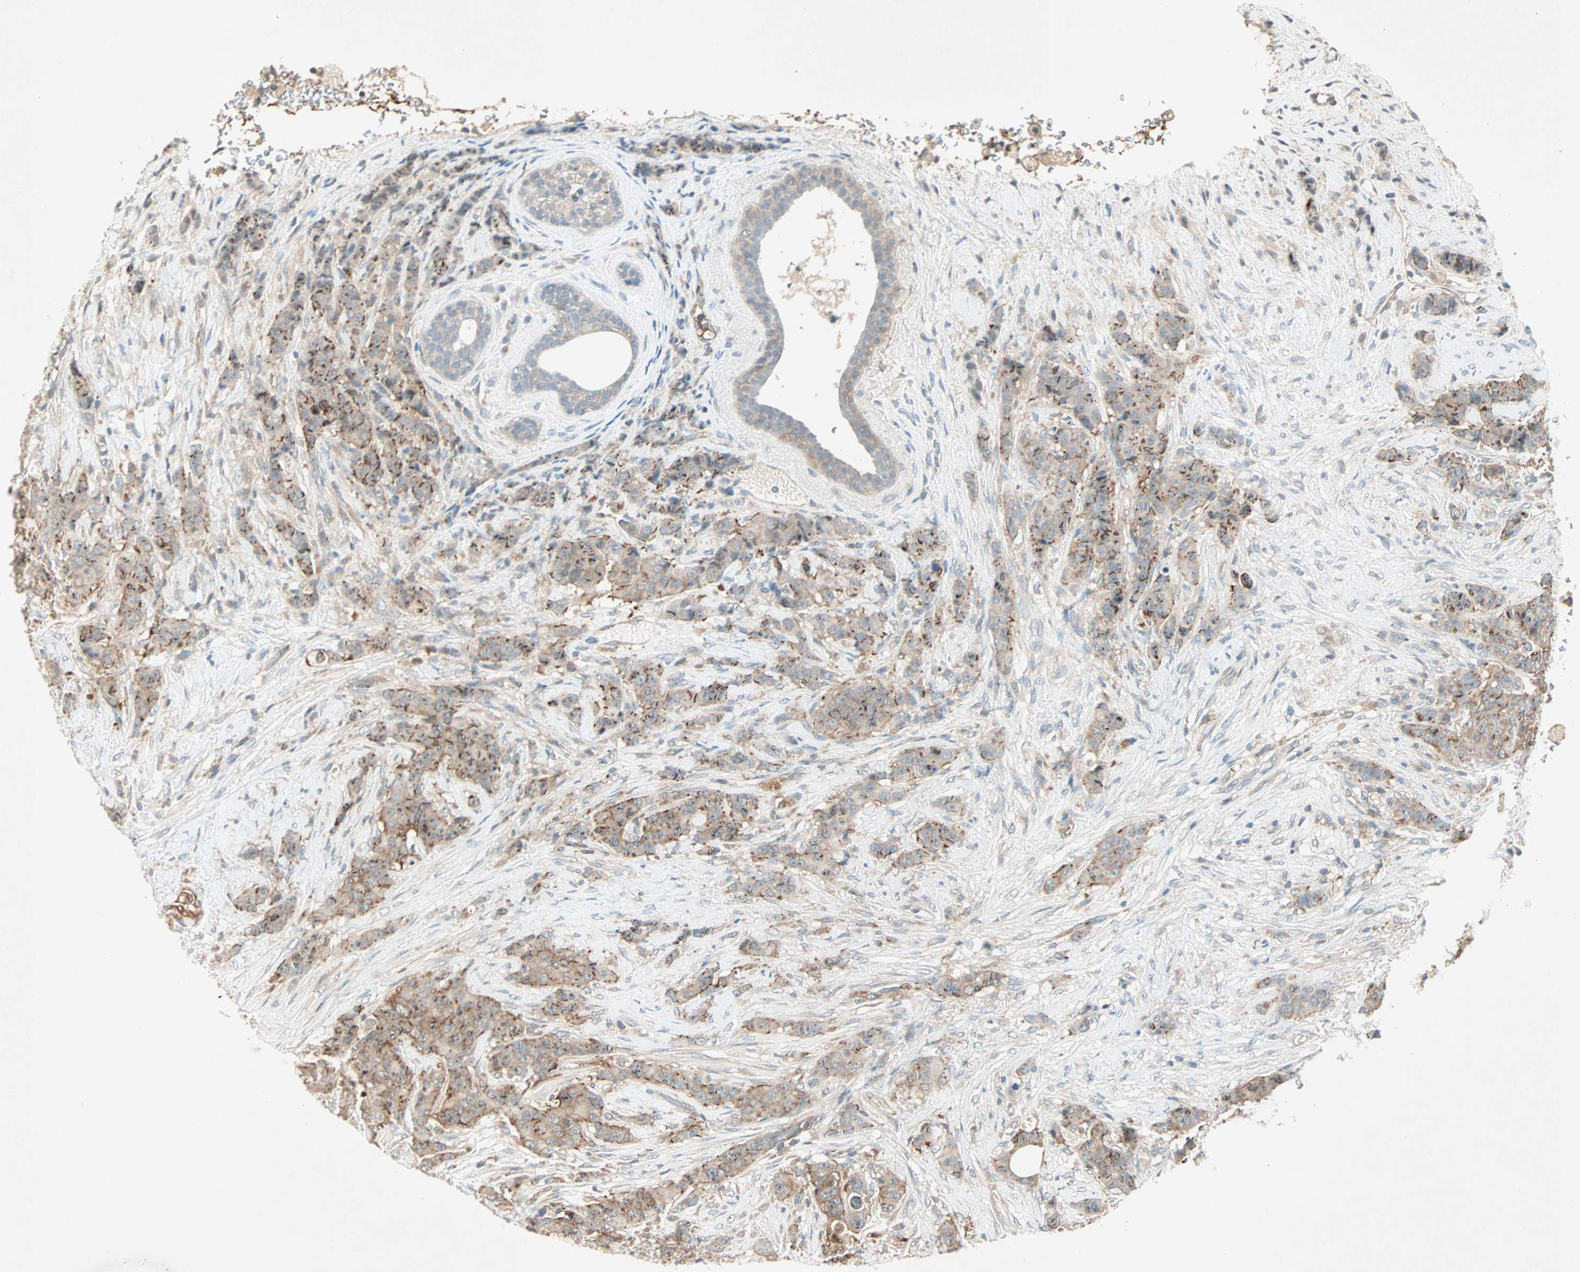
{"staining": {"intensity": "strong", "quantity": ">75%", "location": "cytoplasmic/membranous"}, "tissue": "breast cancer", "cell_type": "Tumor cells", "image_type": "cancer", "snomed": [{"axis": "morphology", "description": "Duct carcinoma"}, {"axis": "topography", "description": "Breast"}], "caption": "Immunohistochemistry (IHC) of human invasive ductal carcinoma (breast) demonstrates high levels of strong cytoplasmic/membranous expression in about >75% of tumor cells.", "gene": "TEC", "patient": {"sex": "female", "age": 40}}